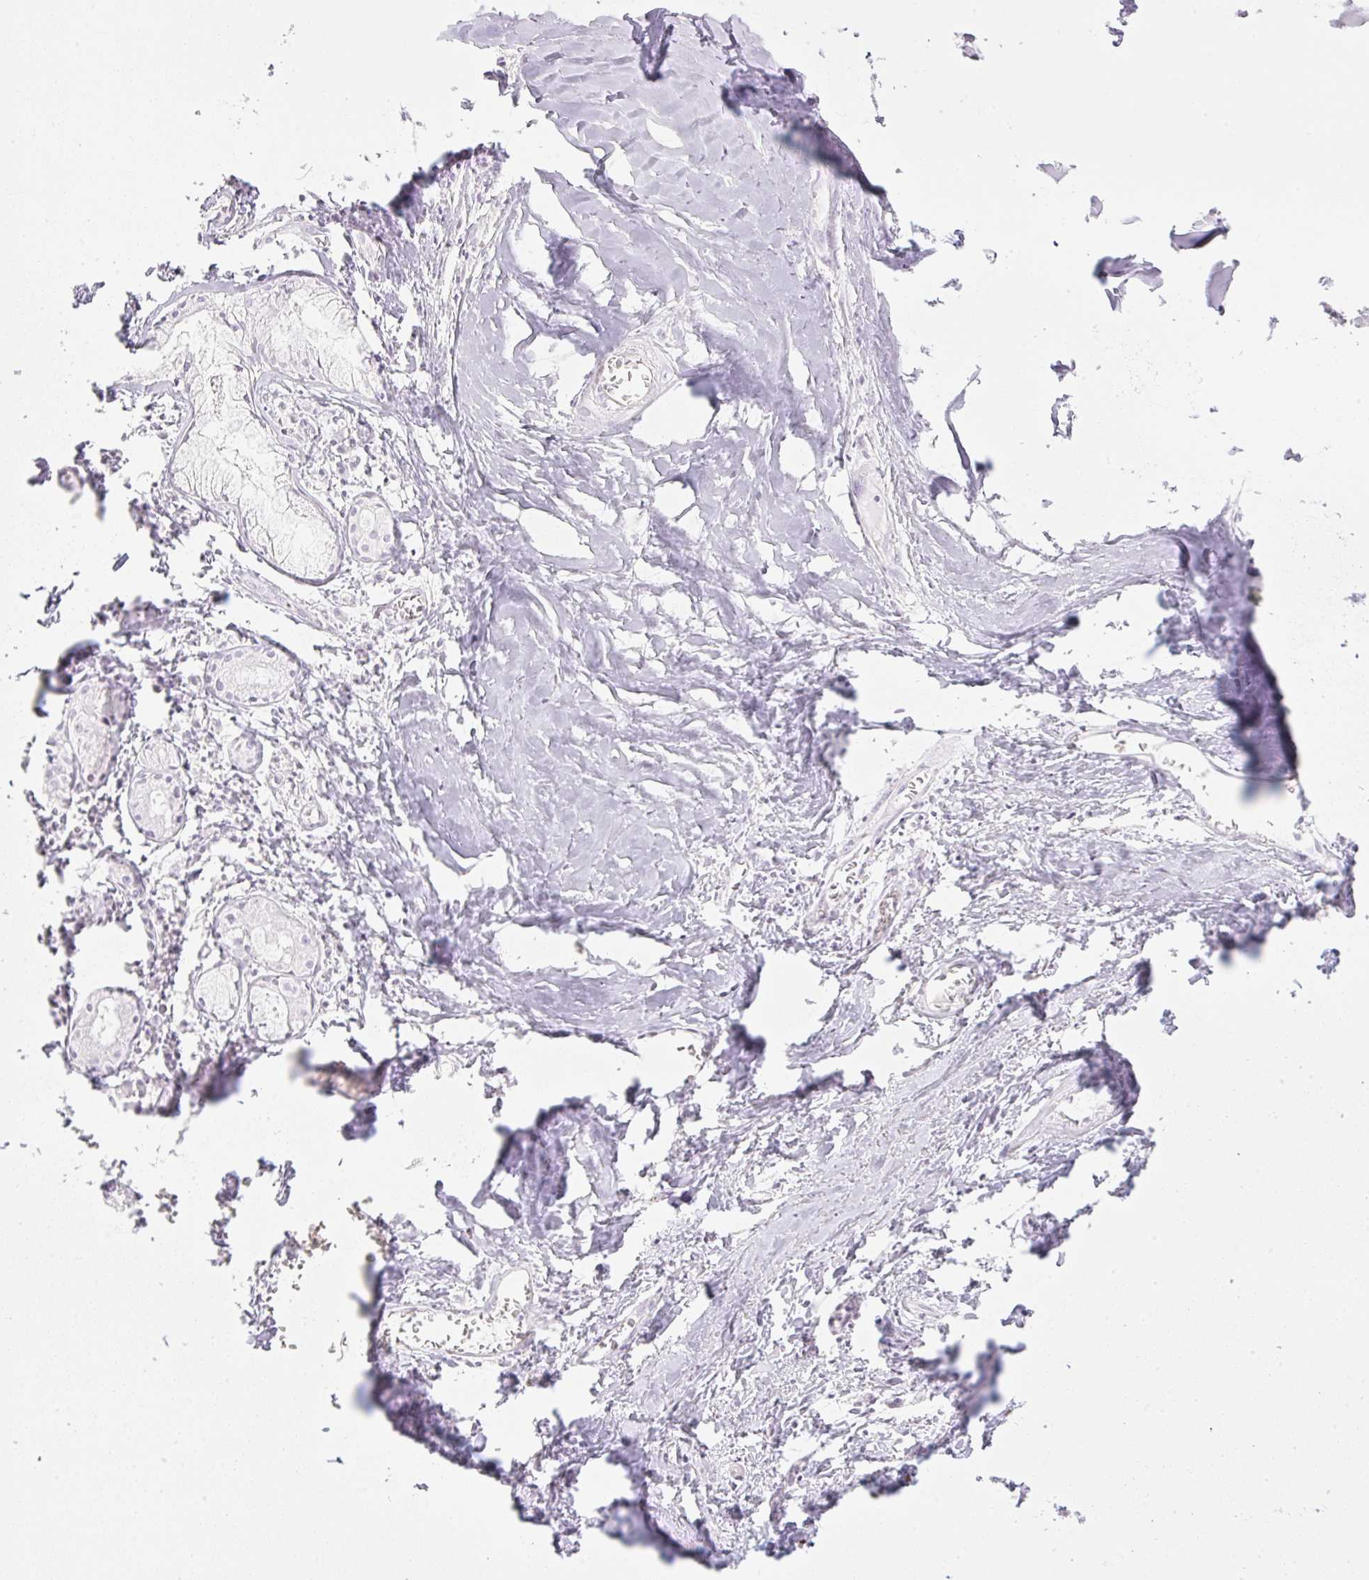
{"staining": {"intensity": "negative", "quantity": "none", "location": "none"}, "tissue": "soft tissue", "cell_type": "Chondrocytes", "image_type": "normal", "snomed": [{"axis": "morphology", "description": "Normal tissue, NOS"}, {"axis": "topography", "description": "Cartilage tissue"}], "caption": "Immunohistochemistry (IHC) image of benign human soft tissue stained for a protein (brown), which demonstrates no positivity in chondrocytes.", "gene": "TLE3", "patient": {"sex": "male", "age": 57}}